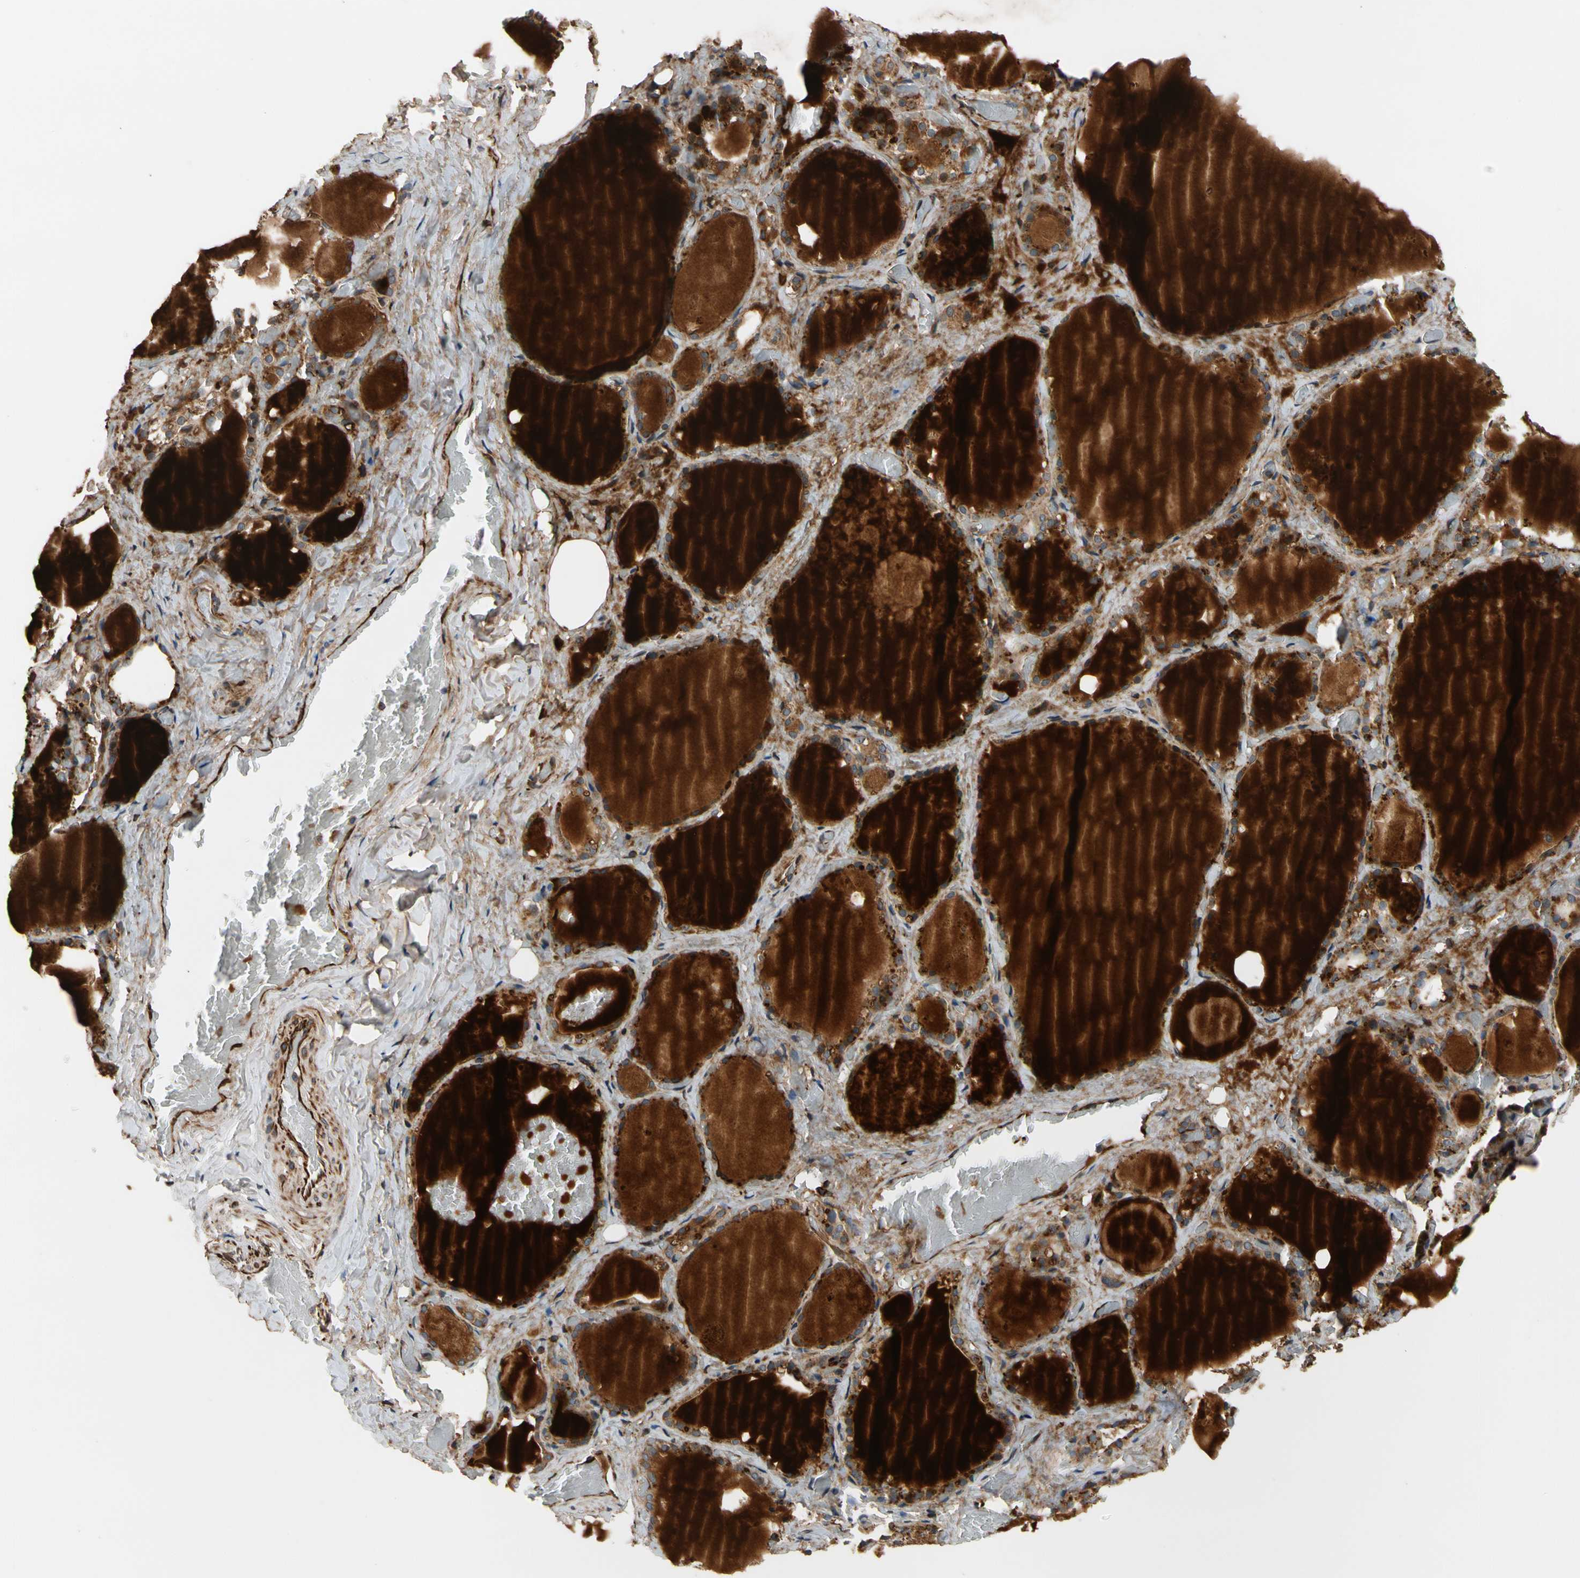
{"staining": {"intensity": "weak", "quantity": "25%-75%", "location": "cytoplasmic/membranous"}, "tissue": "thyroid gland", "cell_type": "Glandular cells", "image_type": "normal", "snomed": [{"axis": "morphology", "description": "Normal tissue, NOS"}, {"axis": "topography", "description": "Thyroid gland"}], "caption": "Protein expression analysis of benign human thyroid gland reveals weak cytoplasmic/membranous expression in approximately 25%-75% of glandular cells.", "gene": "FGD6", "patient": {"sex": "male", "age": 61}}